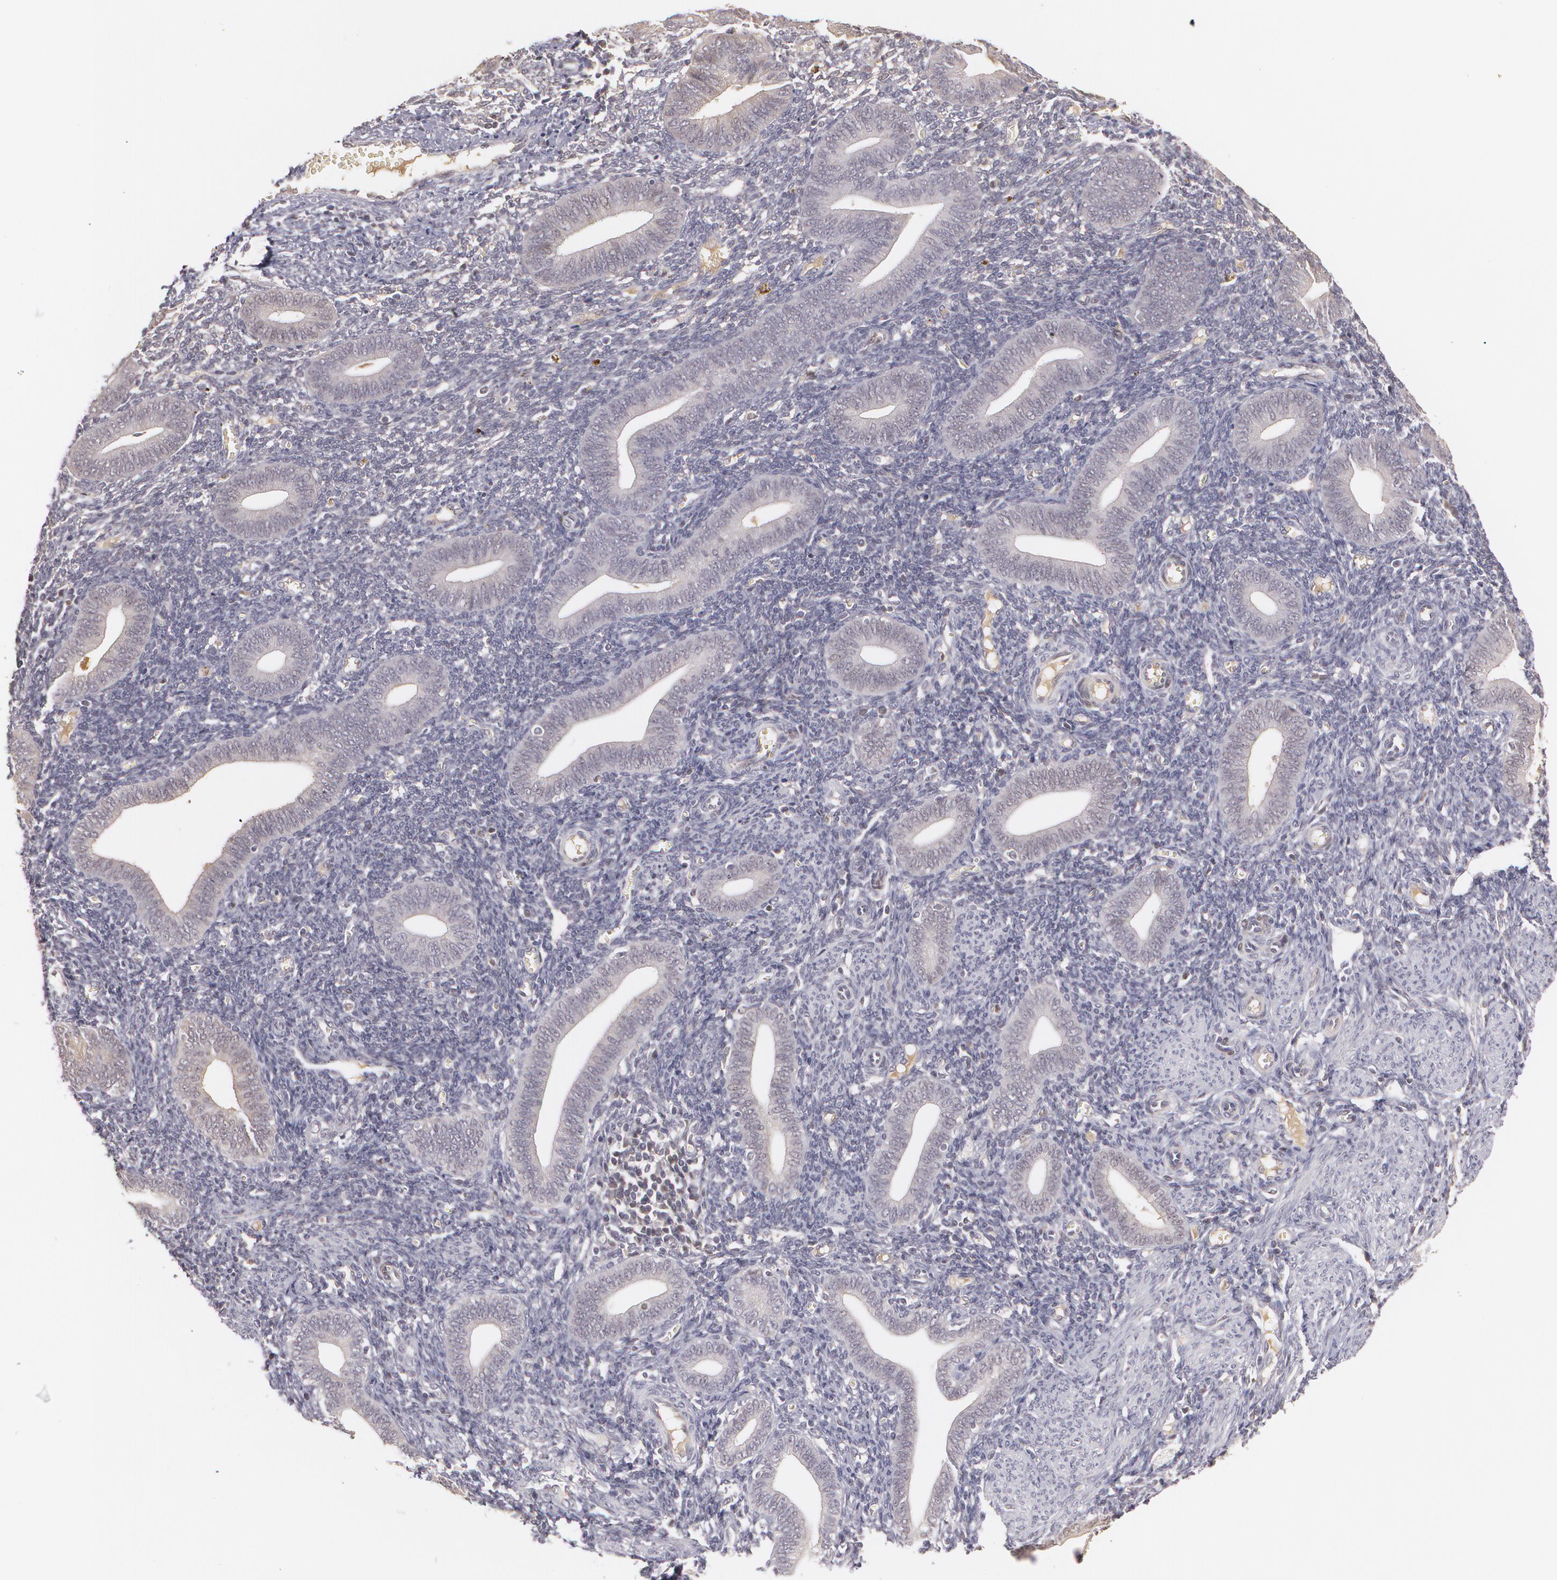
{"staining": {"intensity": "weak", "quantity": "<25%", "location": "cytoplasmic/membranous"}, "tissue": "endometrium", "cell_type": "Cells in endometrial stroma", "image_type": "normal", "snomed": [{"axis": "morphology", "description": "Normal tissue, NOS"}, {"axis": "topography", "description": "Uterus"}, {"axis": "topography", "description": "Endometrium"}], "caption": "Human endometrium stained for a protein using IHC displays no positivity in cells in endometrial stroma.", "gene": "LRG1", "patient": {"sex": "female", "age": 33}}